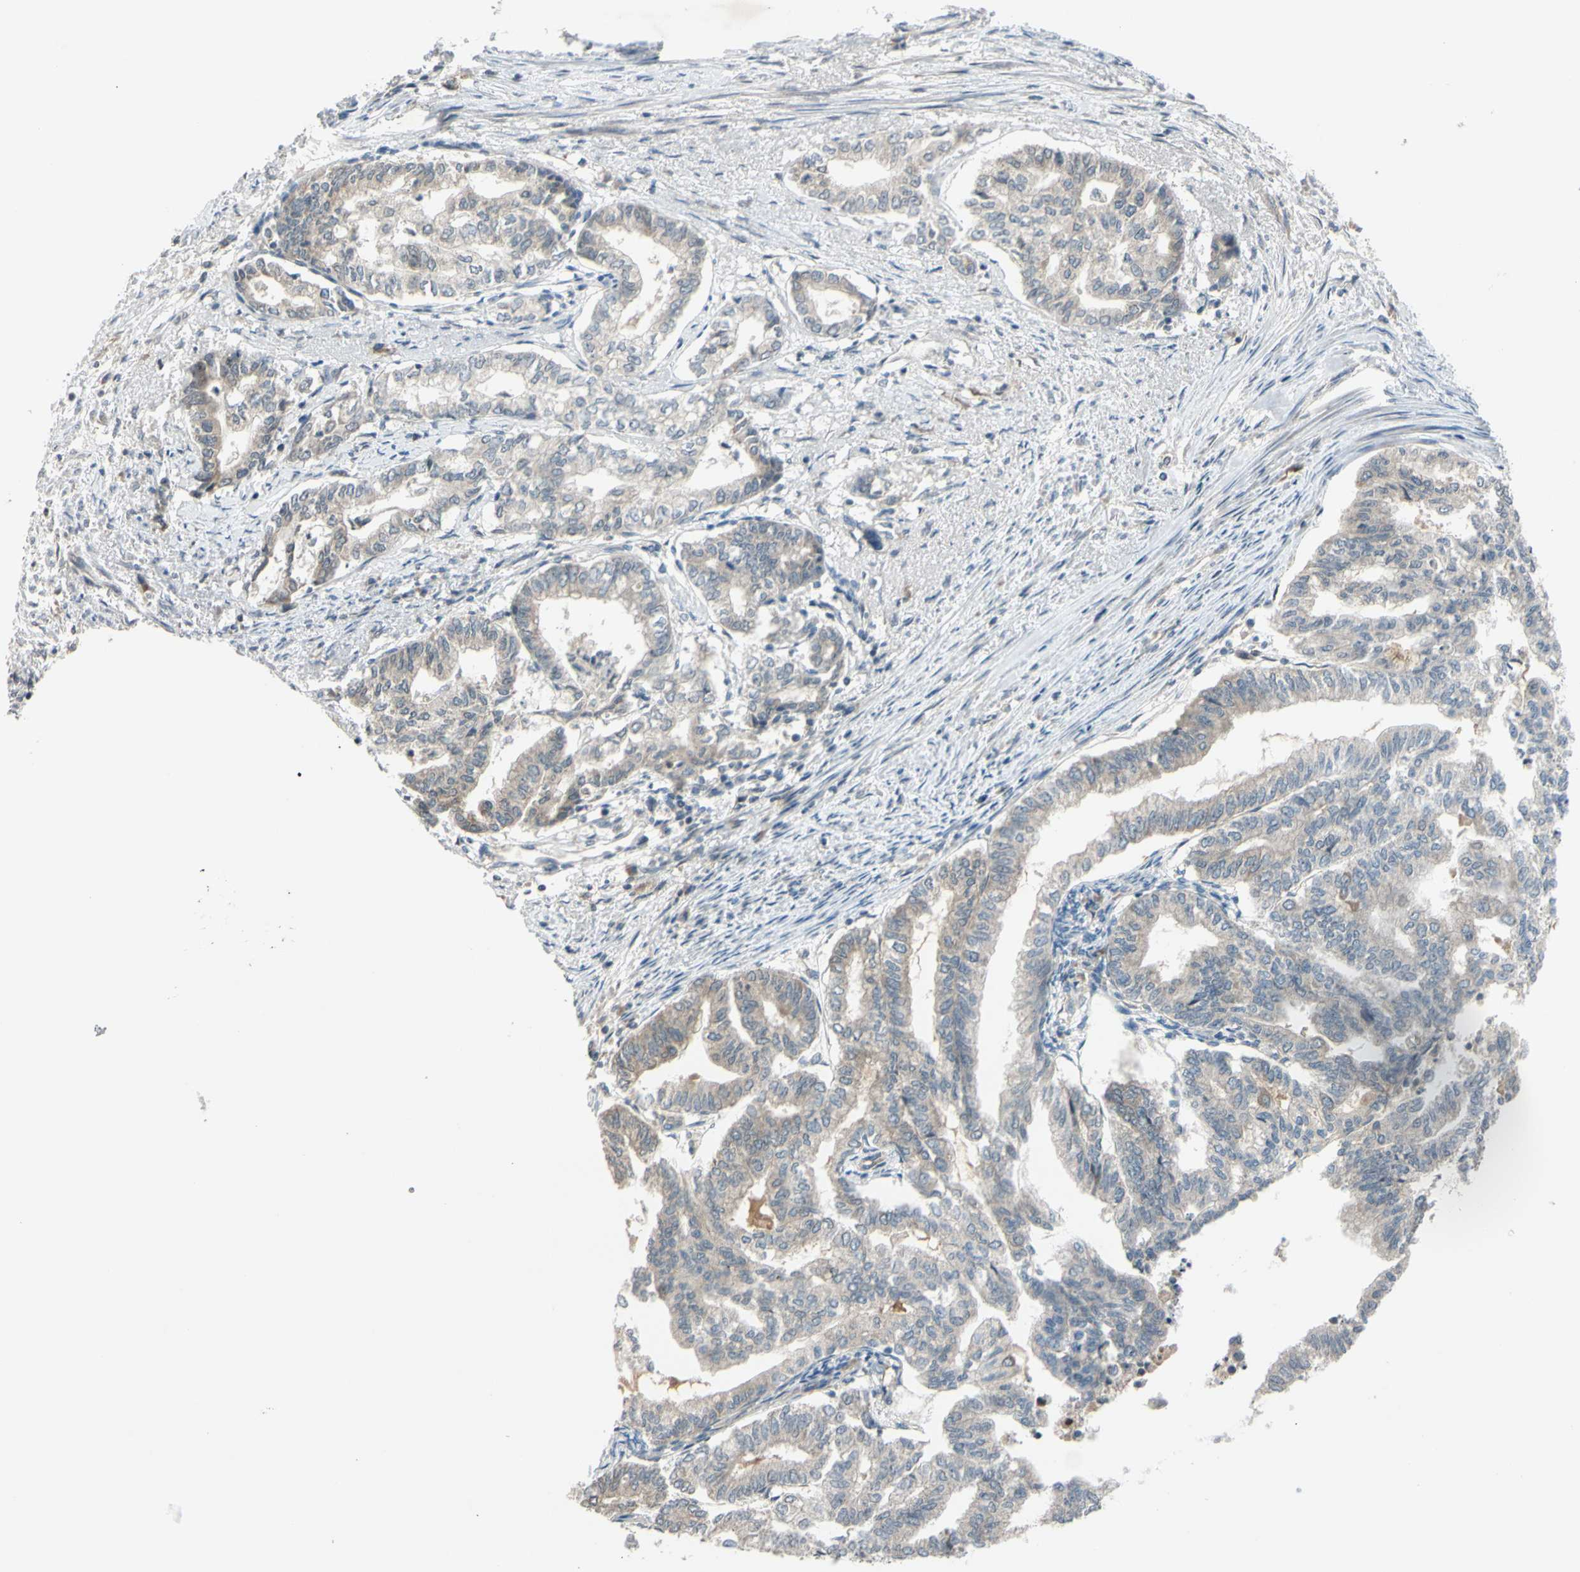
{"staining": {"intensity": "weak", "quantity": "25%-75%", "location": "cytoplasmic/membranous"}, "tissue": "endometrial cancer", "cell_type": "Tumor cells", "image_type": "cancer", "snomed": [{"axis": "morphology", "description": "Adenocarcinoma, NOS"}, {"axis": "topography", "description": "Endometrium"}], "caption": "Immunohistochemistry of human endometrial cancer (adenocarcinoma) demonstrates low levels of weak cytoplasmic/membranous expression in approximately 25%-75% of tumor cells. (Brightfield microscopy of DAB IHC at high magnification).", "gene": "FGF10", "patient": {"sex": "female", "age": 79}}